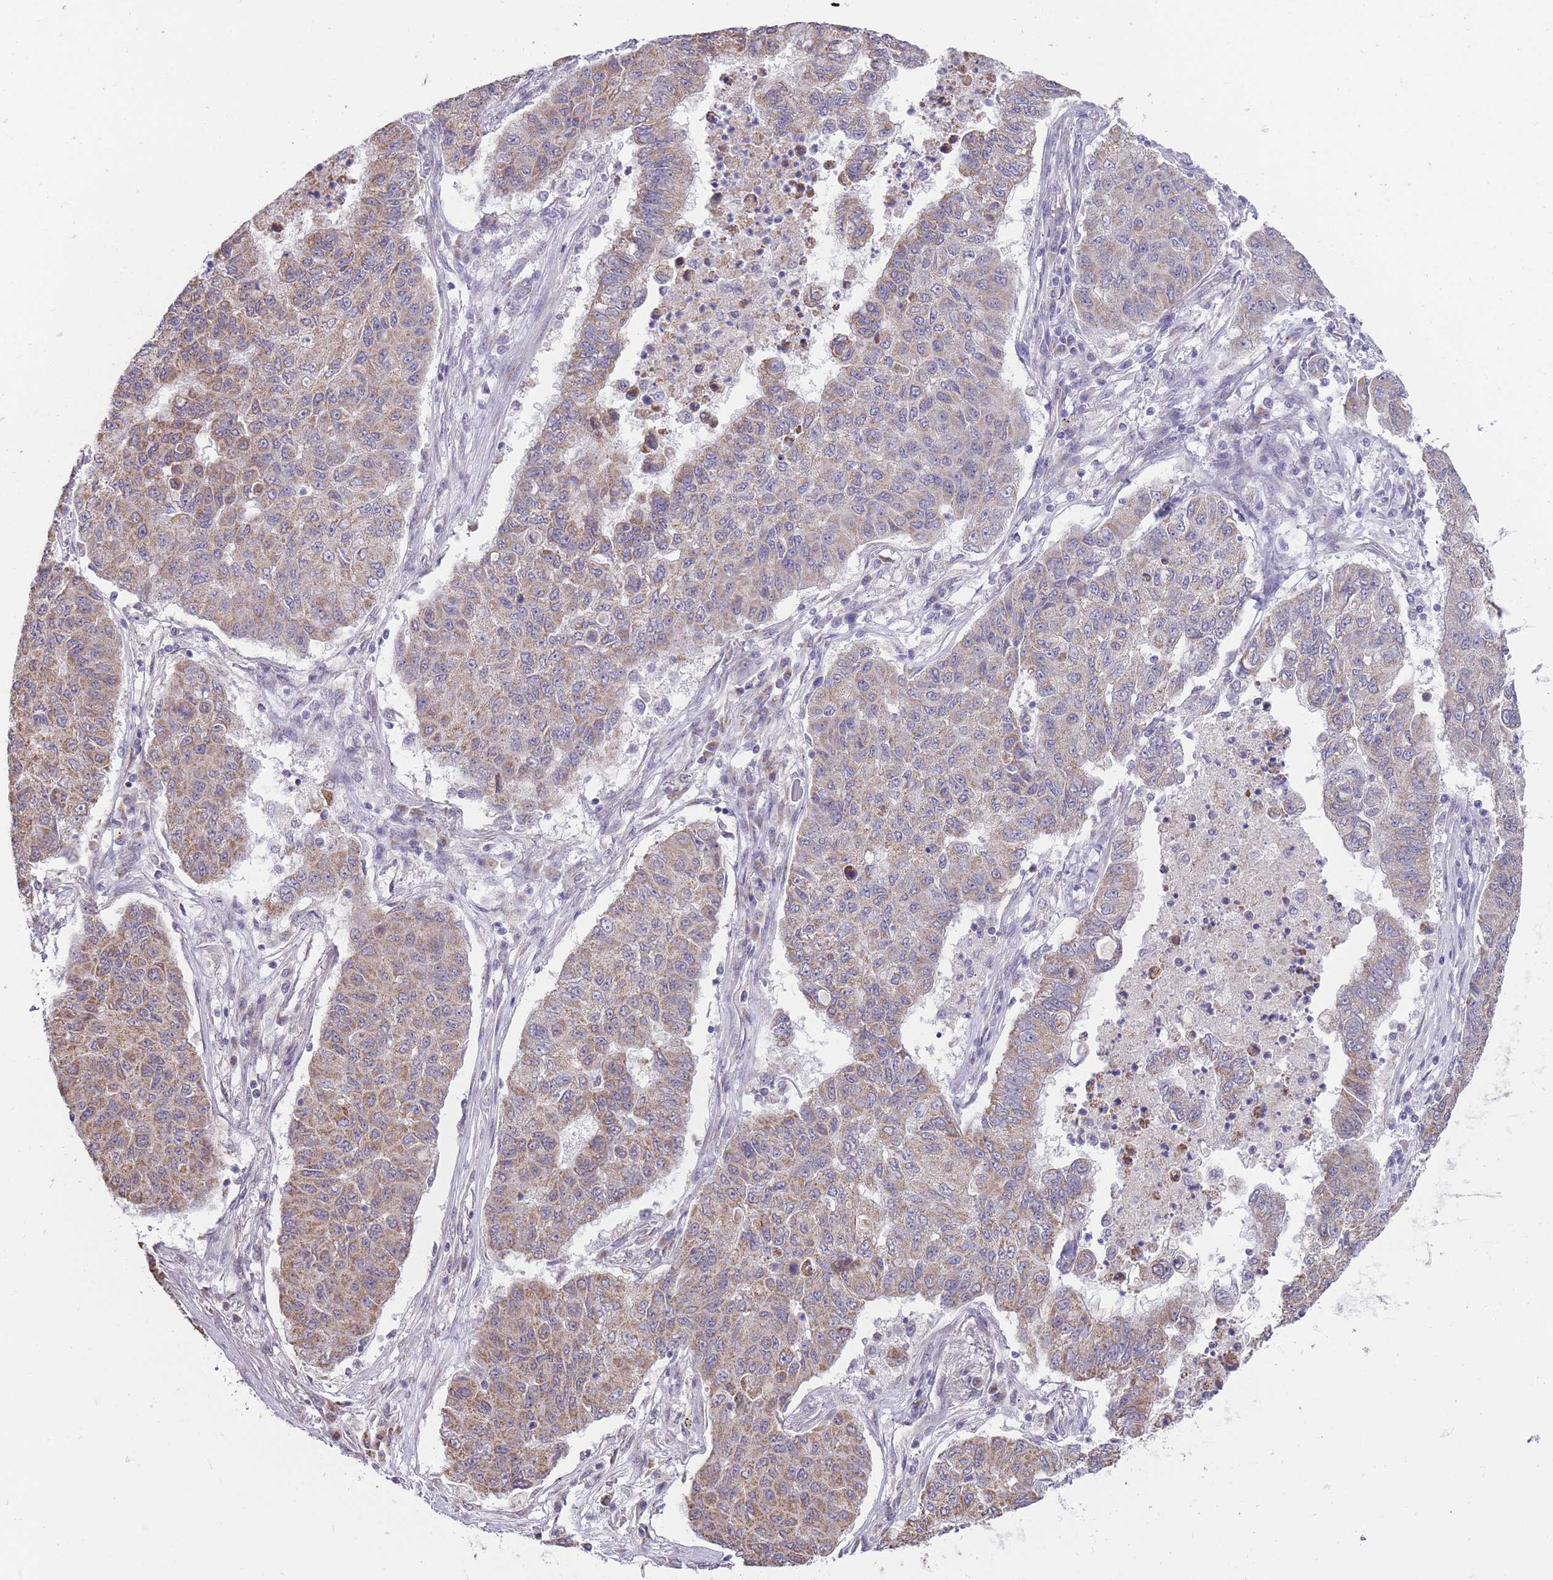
{"staining": {"intensity": "moderate", "quantity": "<25%", "location": "cytoplasmic/membranous"}, "tissue": "lung cancer", "cell_type": "Tumor cells", "image_type": "cancer", "snomed": [{"axis": "morphology", "description": "Squamous cell carcinoma, NOS"}, {"axis": "topography", "description": "Lung"}], "caption": "There is low levels of moderate cytoplasmic/membranous expression in tumor cells of lung squamous cell carcinoma, as demonstrated by immunohistochemical staining (brown color).", "gene": "NELL1", "patient": {"sex": "male", "age": 74}}